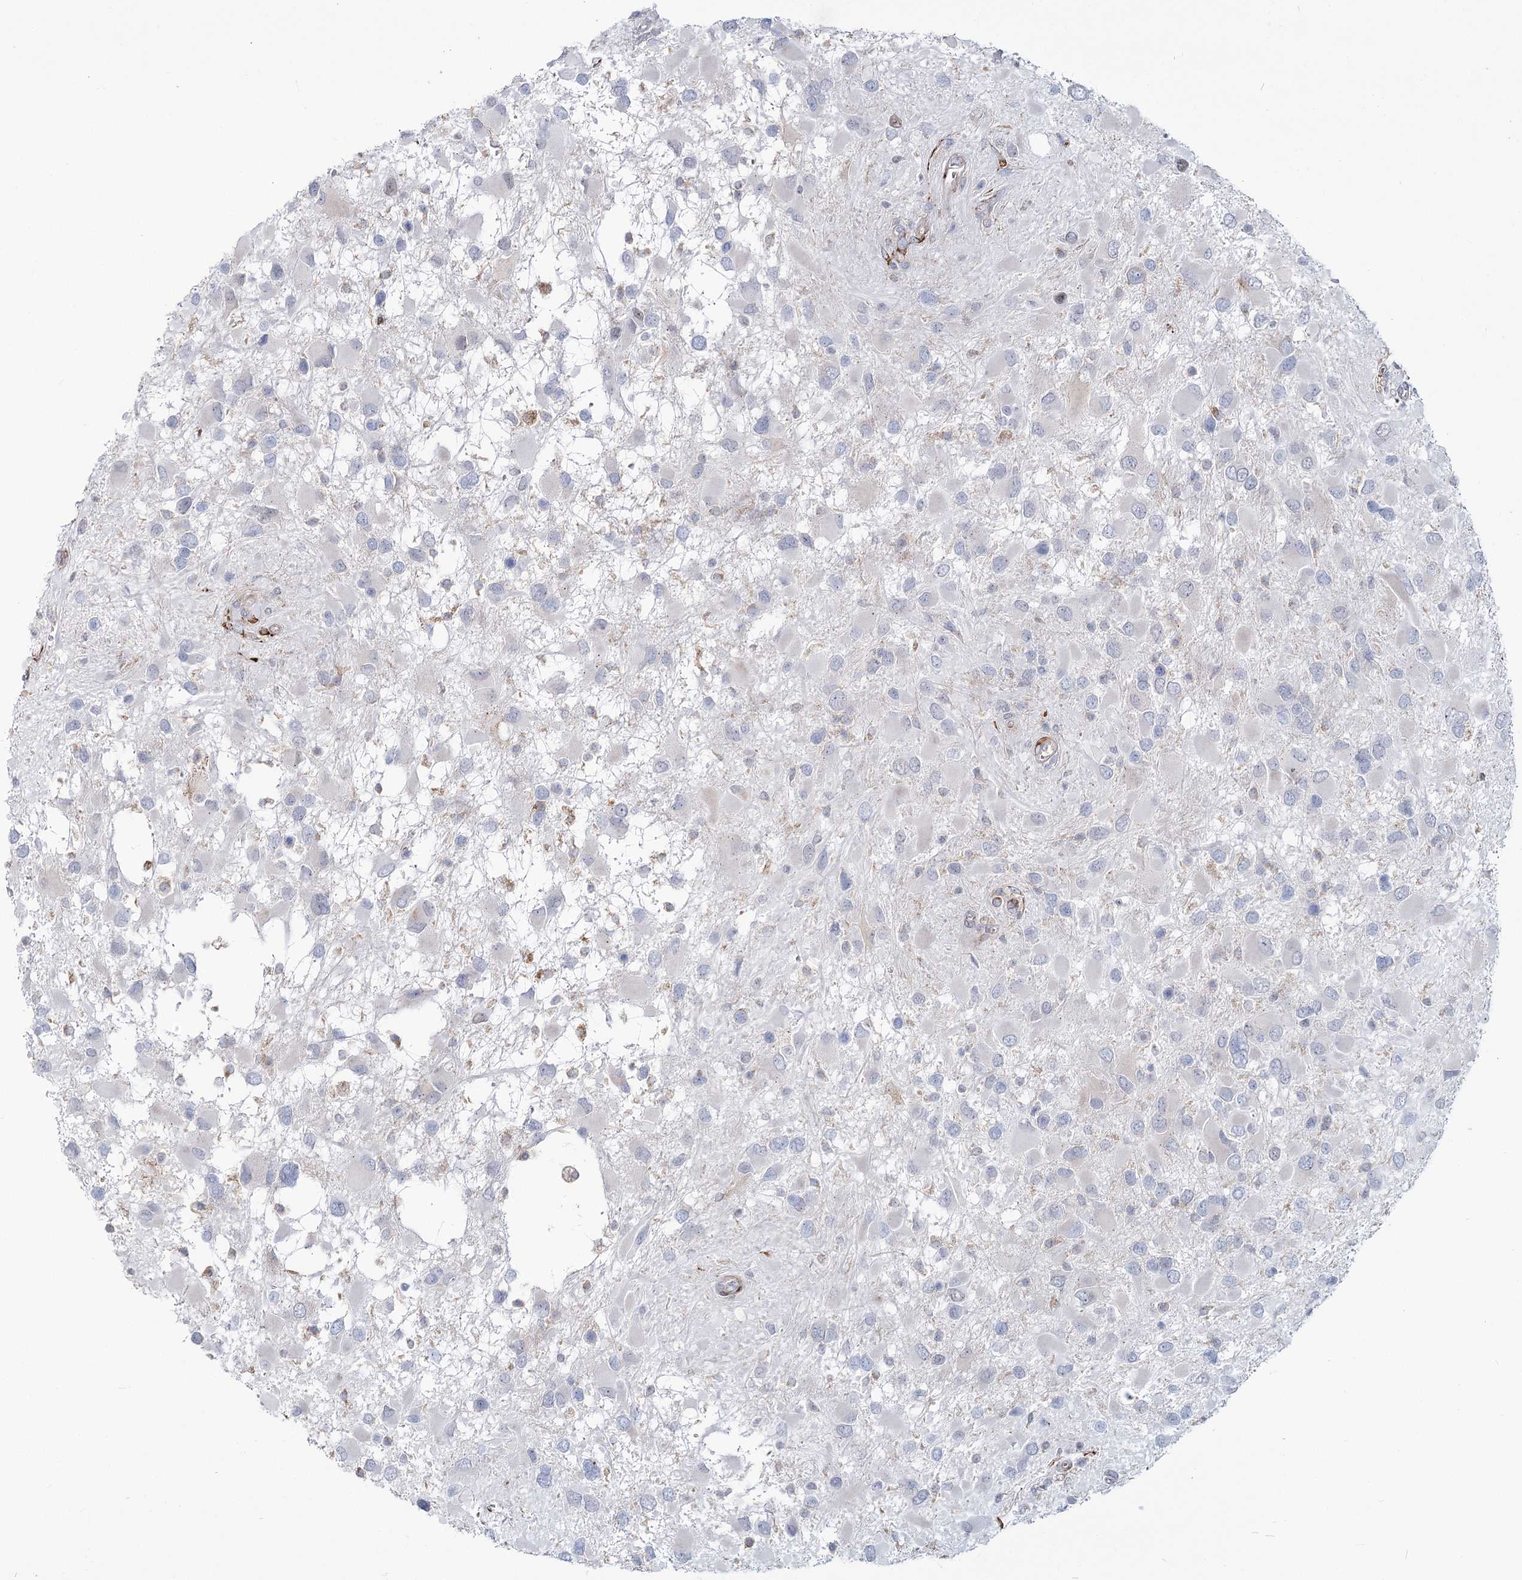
{"staining": {"intensity": "negative", "quantity": "none", "location": "none"}, "tissue": "glioma", "cell_type": "Tumor cells", "image_type": "cancer", "snomed": [{"axis": "morphology", "description": "Glioma, malignant, High grade"}, {"axis": "topography", "description": "Brain"}], "caption": "DAB (3,3'-diaminobenzidine) immunohistochemical staining of high-grade glioma (malignant) shows no significant positivity in tumor cells. The staining is performed using DAB (3,3'-diaminobenzidine) brown chromogen with nuclei counter-stained in using hematoxylin.", "gene": "ZCCHC9", "patient": {"sex": "male", "age": 53}}